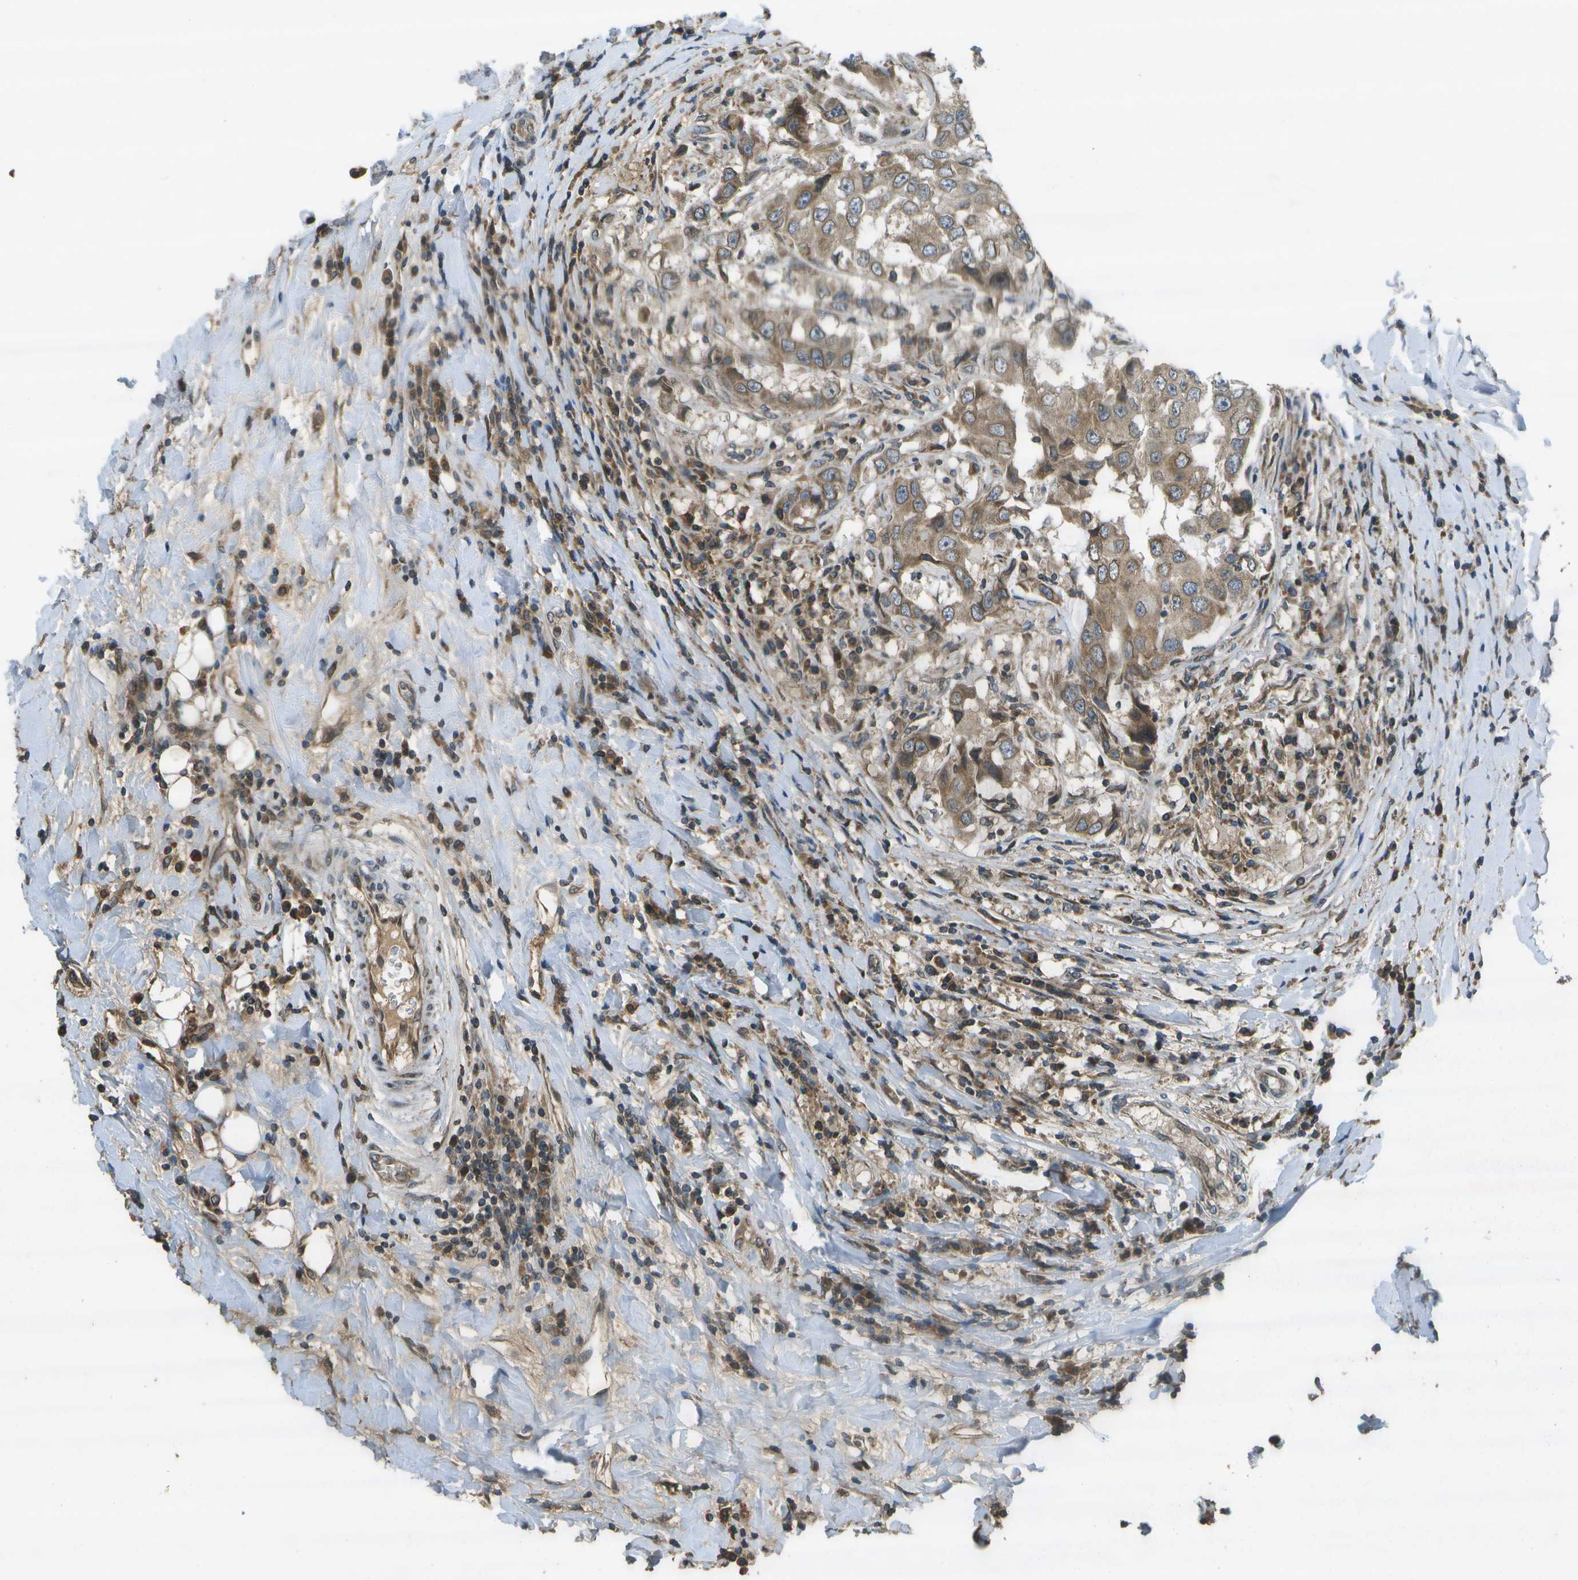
{"staining": {"intensity": "moderate", "quantity": ">75%", "location": "cytoplasmic/membranous"}, "tissue": "breast cancer", "cell_type": "Tumor cells", "image_type": "cancer", "snomed": [{"axis": "morphology", "description": "Duct carcinoma"}, {"axis": "topography", "description": "Breast"}], "caption": "A histopathology image of human breast infiltrating ductal carcinoma stained for a protein reveals moderate cytoplasmic/membranous brown staining in tumor cells.", "gene": "HFE", "patient": {"sex": "female", "age": 27}}